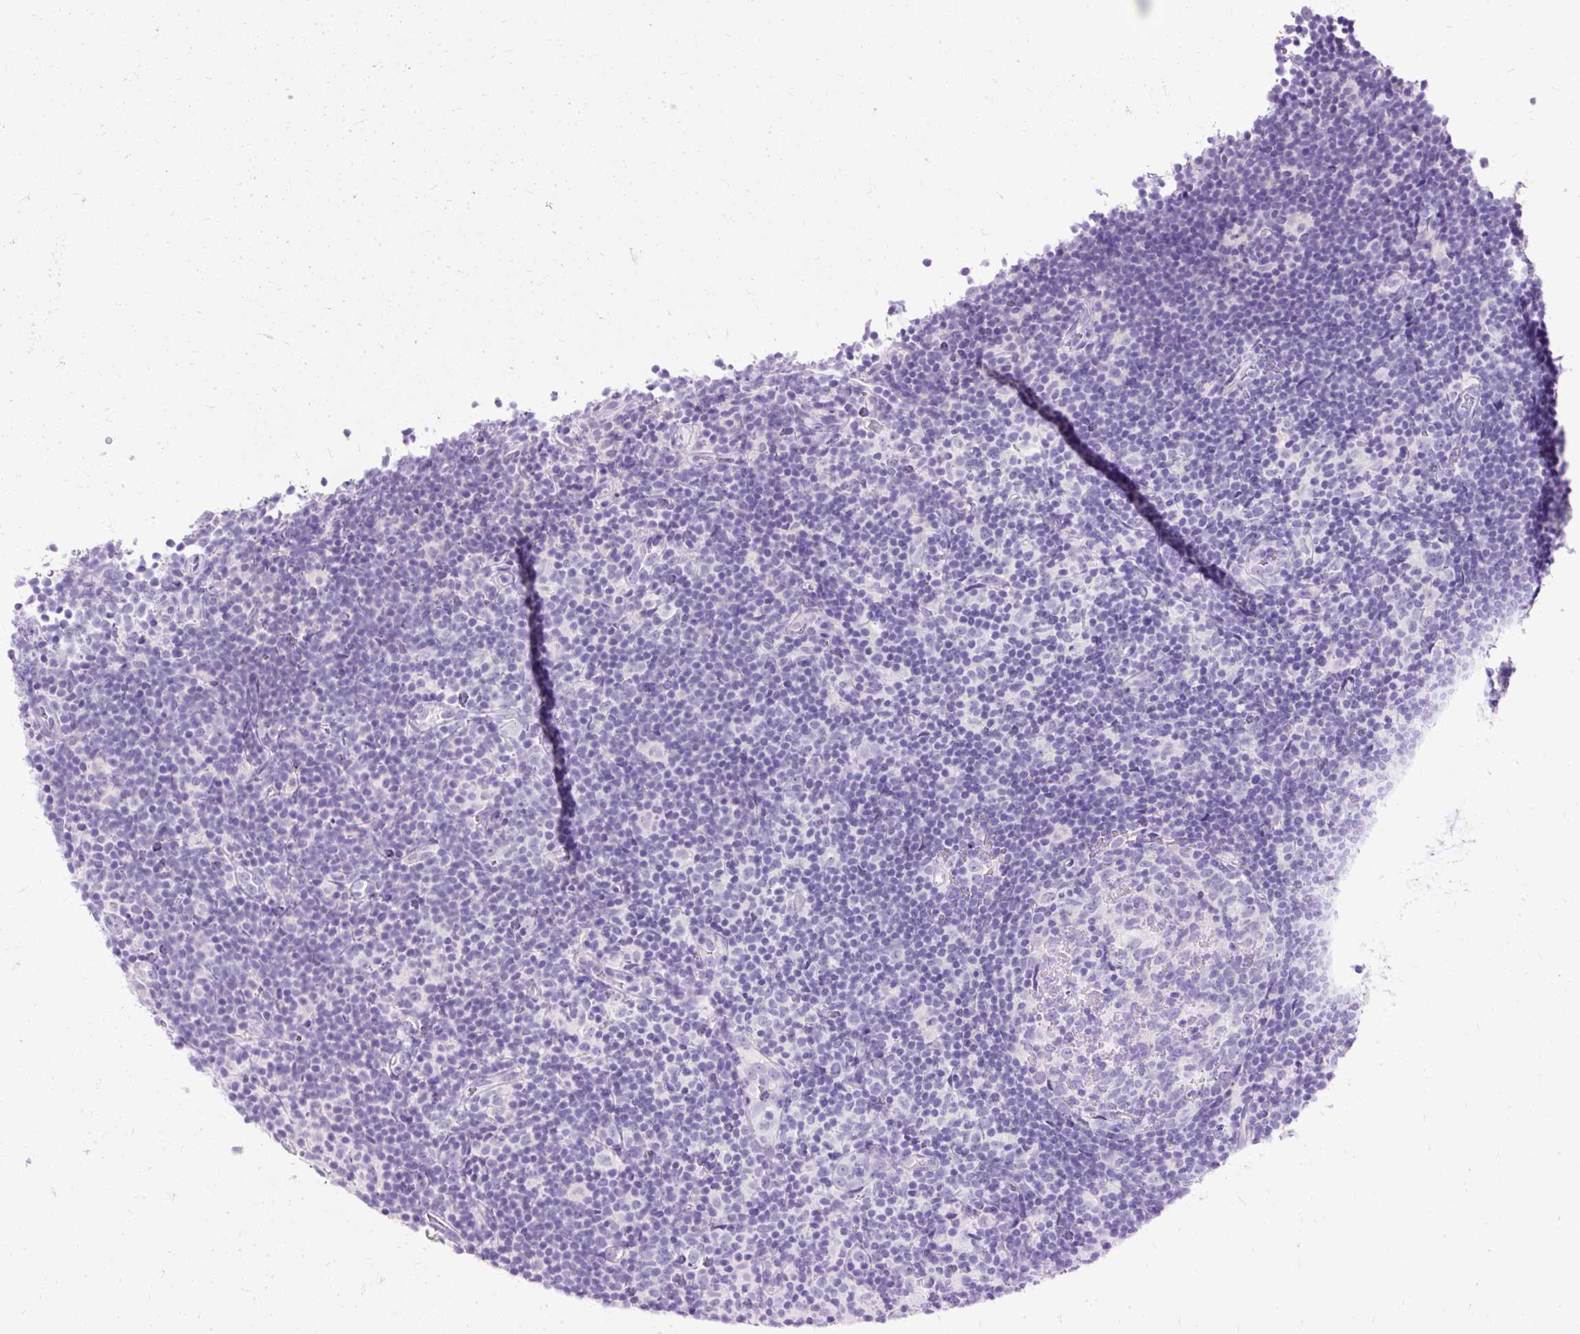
{"staining": {"intensity": "negative", "quantity": "none", "location": "none"}, "tissue": "lymphoma", "cell_type": "Tumor cells", "image_type": "cancer", "snomed": [{"axis": "morphology", "description": "Hodgkin's disease, NOS"}, {"axis": "topography", "description": "Lymph node"}], "caption": "The image shows no significant positivity in tumor cells of Hodgkin's disease.", "gene": "HEY1", "patient": {"sex": "female", "age": 57}}